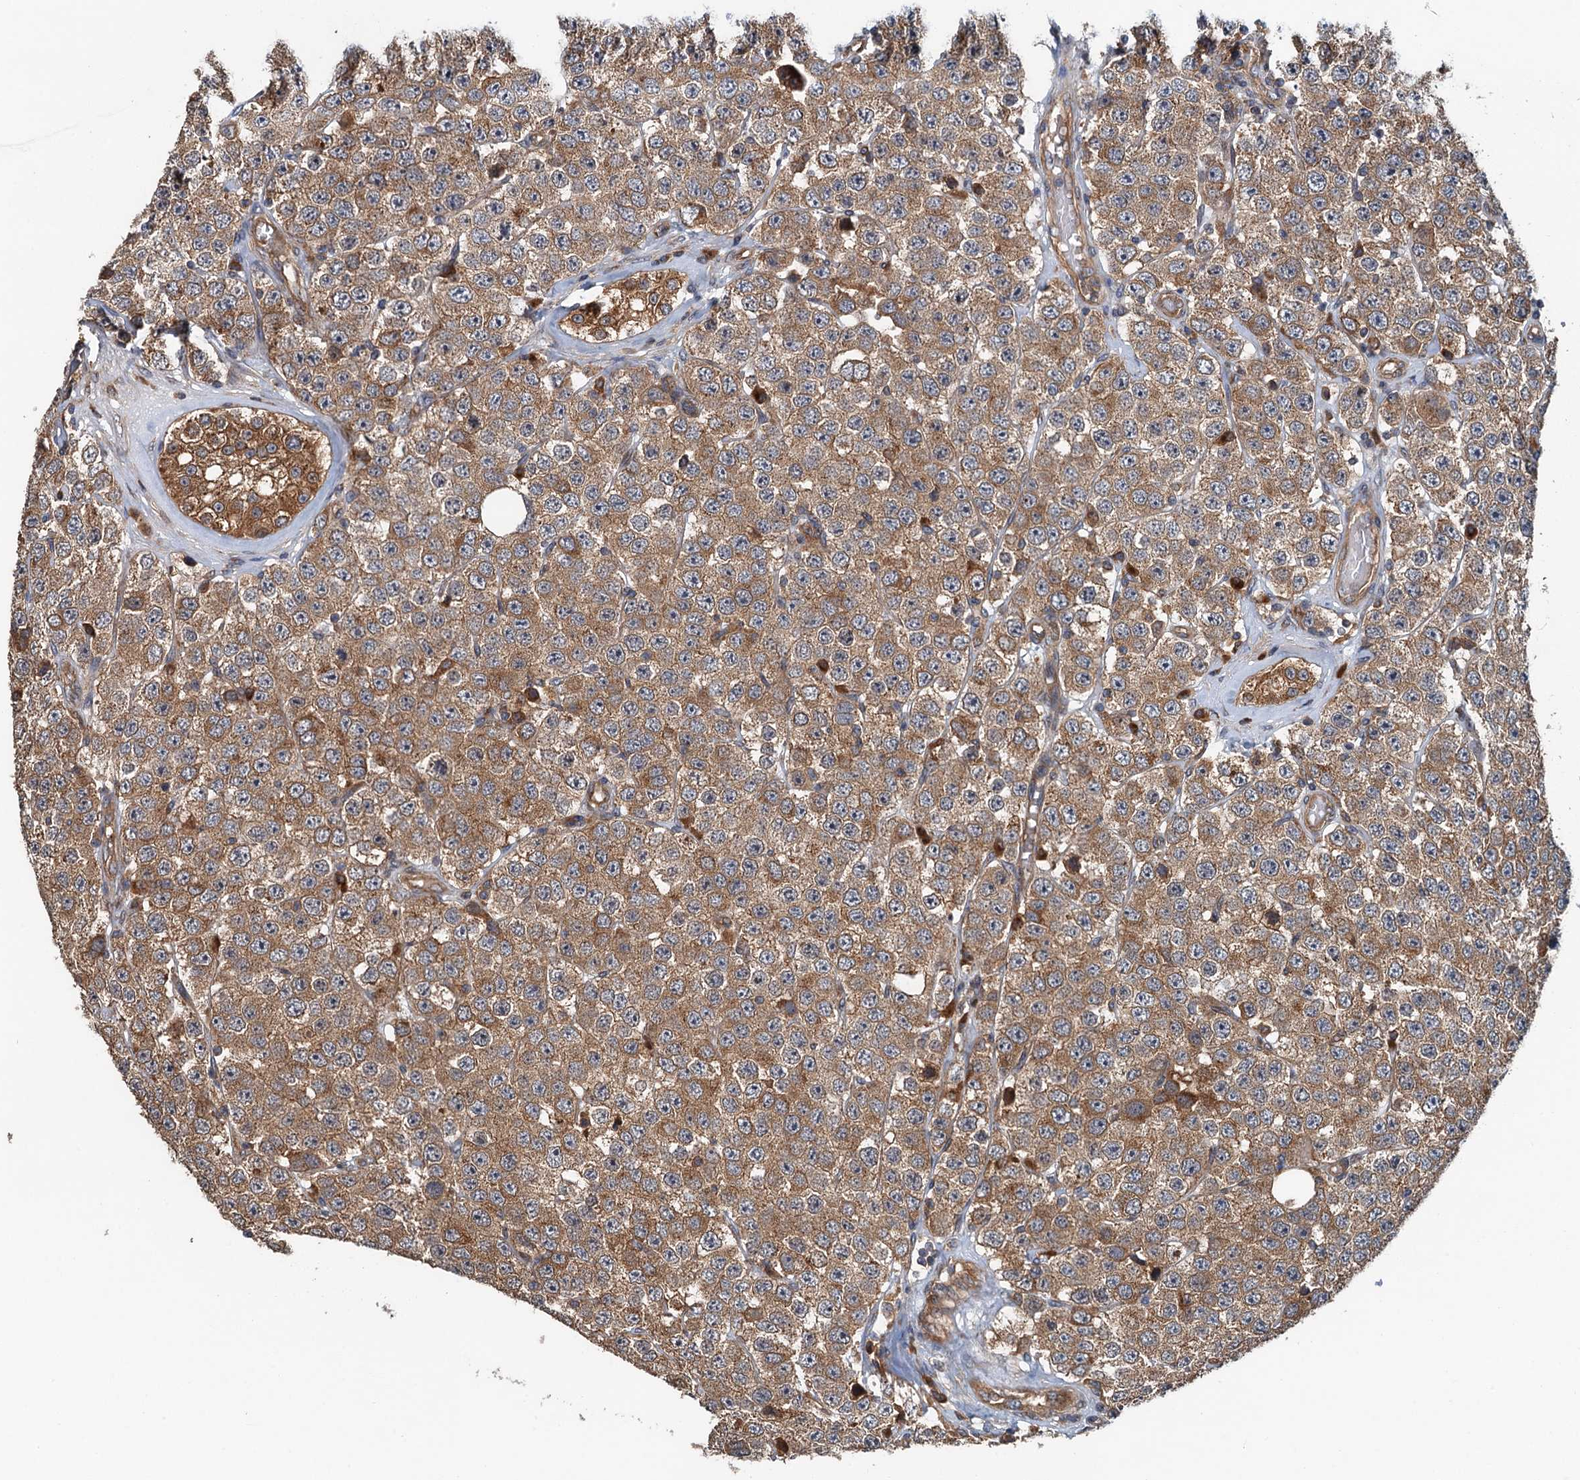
{"staining": {"intensity": "moderate", "quantity": ">75%", "location": "cytoplasmic/membranous"}, "tissue": "testis cancer", "cell_type": "Tumor cells", "image_type": "cancer", "snomed": [{"axis": "morphology", "description": "Seminoma, NOS"}, {"axis": "topography", "description": "Testis"}], "caption": "This histopathology image demonstrates seminoma (testis) stained with IHC to label a protein in brown. The cytoplasmic/membranous of tumor cells show moderate positivity for the protein. Nuclei are counter-stained blue.", "gene": "COG3", "patient": {"sex": "male", "age": 28}}